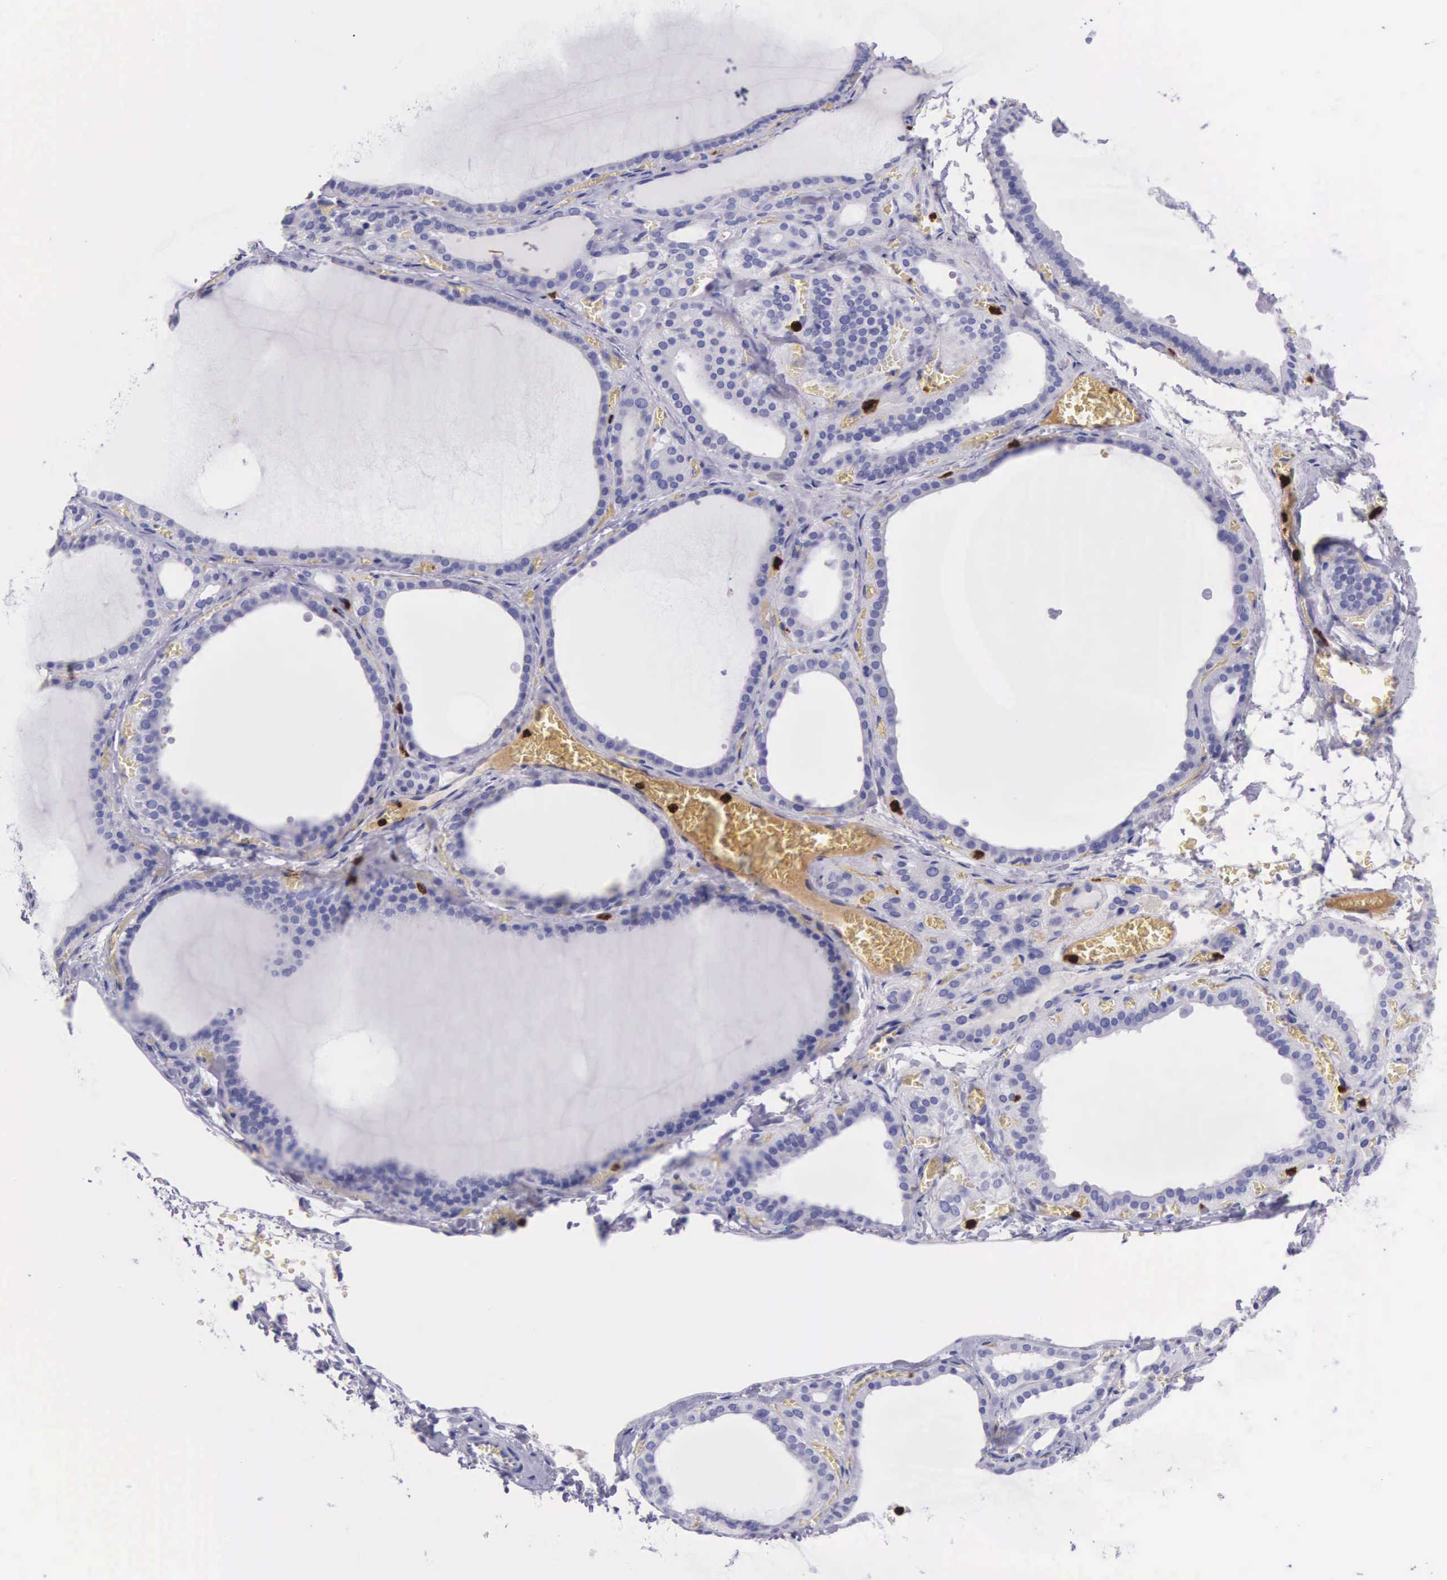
{"staining": {"intensity": "negative", "quantity": "none", "location": "none"}, "tissue": "thyroid gland", "cell_type": "Glandular cells", "image_type": "normal", "snomed": [{"axis": "morphology", "description": "Normal tissue, NOS"}, {"axis": "topography", "description": "Thyroid gland"}], "caption": "This image is of benign thyroid gland stained with immunohistochemistry to label a protein in brown with the nuclei are counter-stained blue. There is no expression in glandular cells.", "gene": "FCN1", "patient": {"sex": "female", "age": 55}}